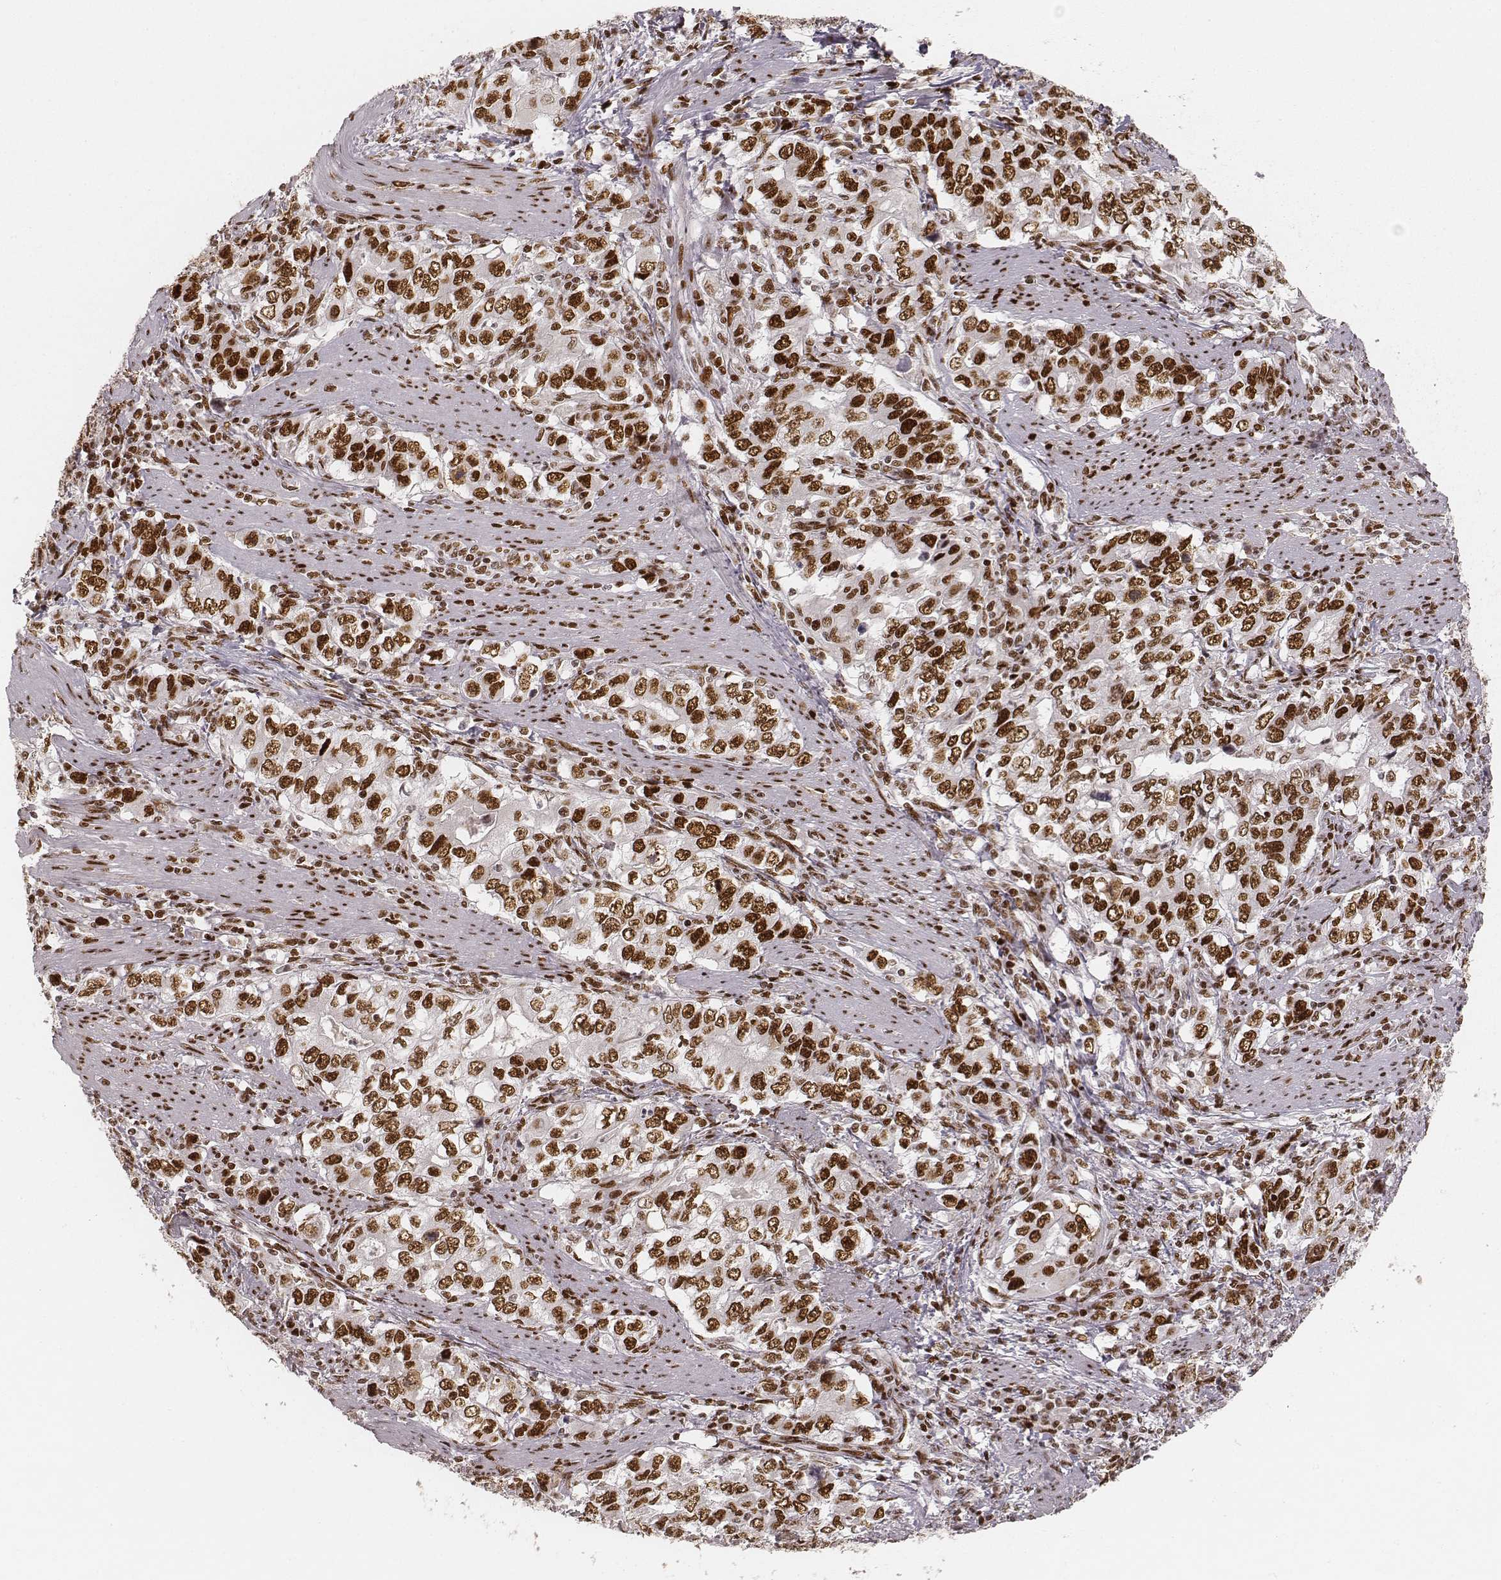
{"staining": {"intensity": "strong", "quantity": ">75%", "location": "nuclear"}, "tissue": "stomach cancer", "cell_type": "Tumor cells", "image_type": "cancer", "snomed": [{"axis": "morphology", "description": "Adenocarcinoma, NOS"}, {"axis": "topography", "description": "Stomach, lower"}], "caption": "High-power microscopy captured an immunohistochemistry (IHC) histopathology image of stomach adenocarcinoma, revealing strong nuclear positivity in approximately >75% of tumor cells. (DAB IHC, brown staining for protein, blue staining for nuclei).", "gene": "HNRNPC", "patient": {"sex": "female", "age": 72}}